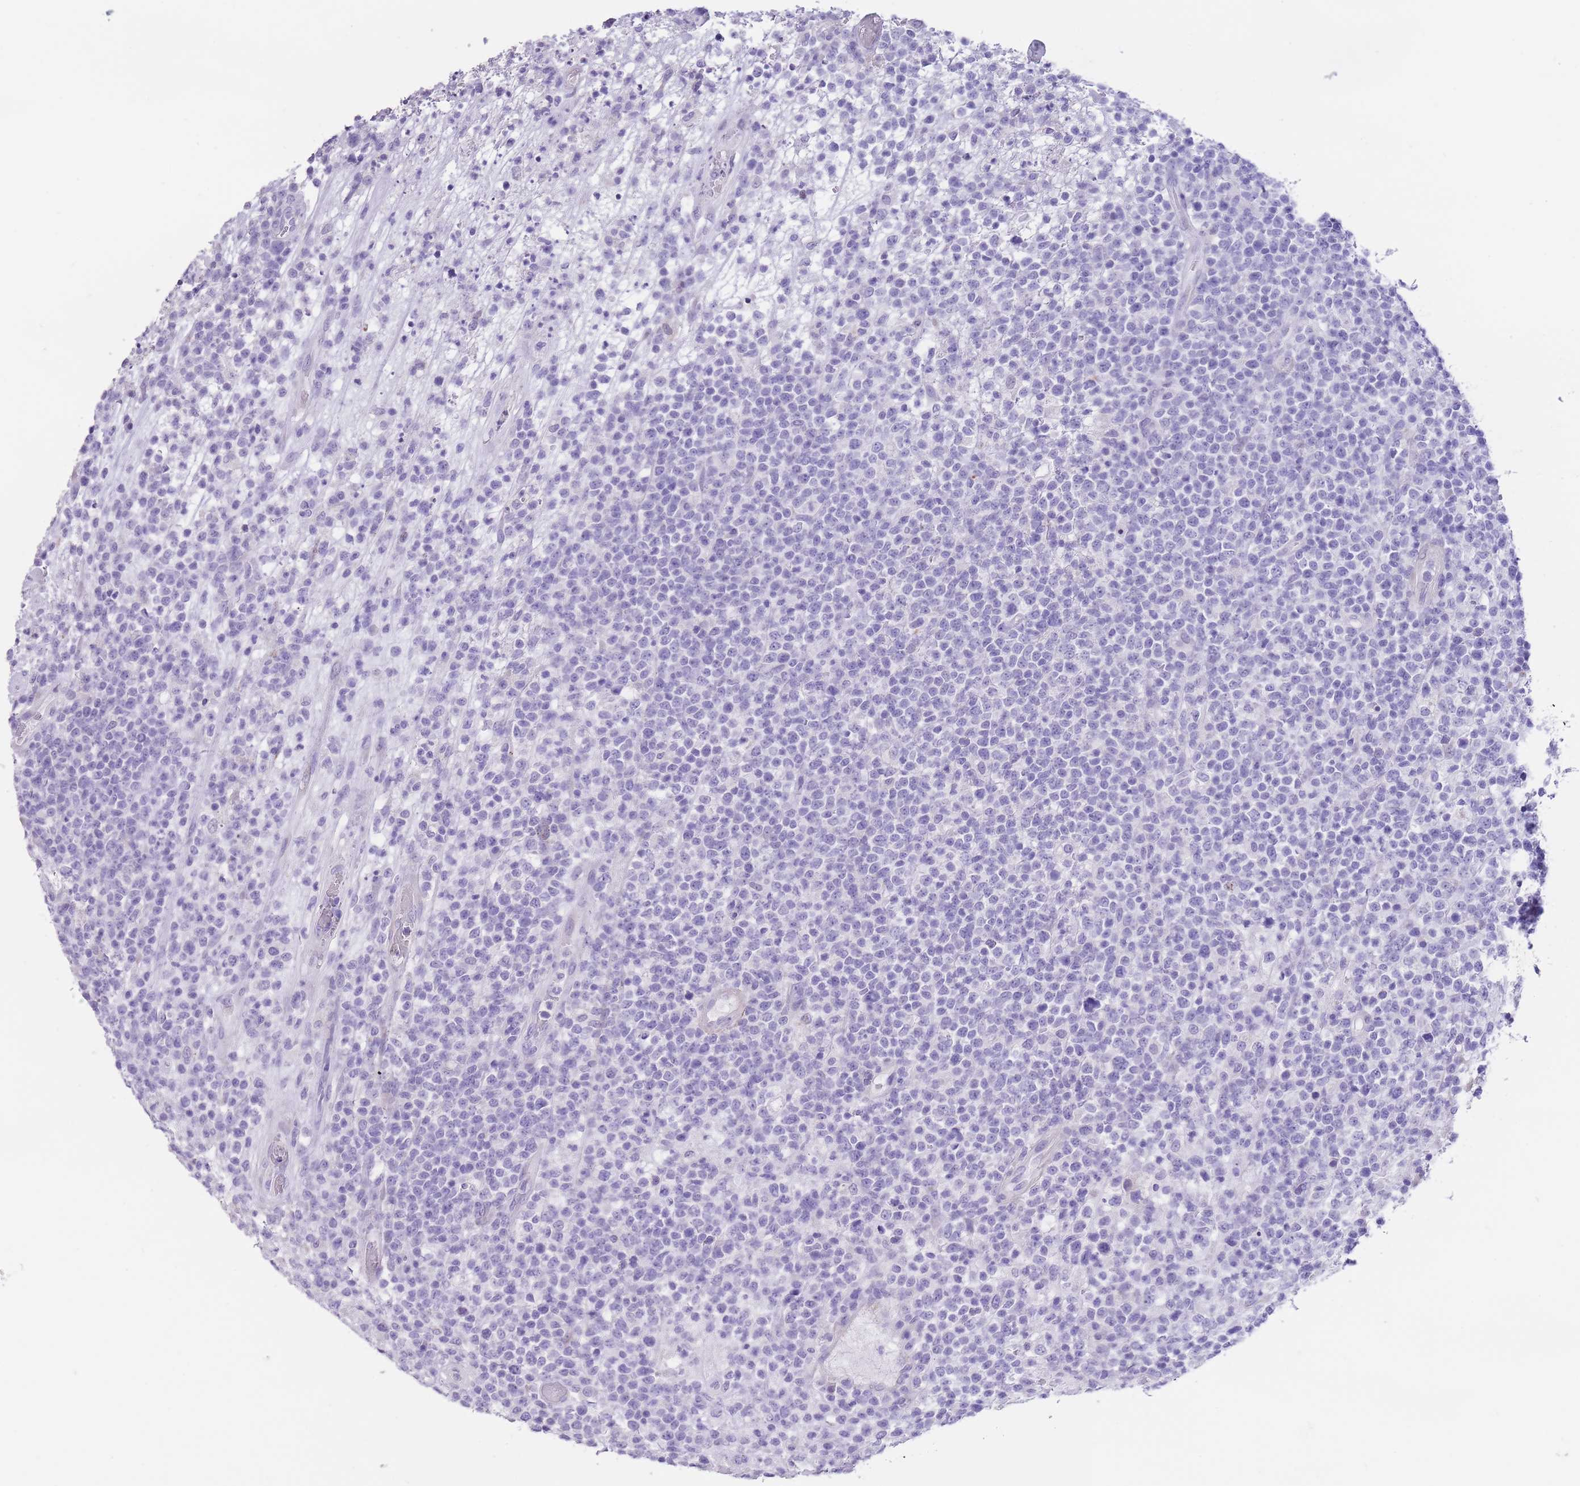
{"staining": {"intensity": "negative", "quantity": "none", "location": "none"}, "tissue": "lymphoma", "cell_type": "Tumor cells", "image_type": "cancer", "snomed": [{"axis": "morphology", "description": "Malignant lymphoma, non-Hodgkin's type, High grade"}, {"axis": "topography", "description": "Colon"}], "caption": "Malignant lymphoma, non-Hodgkin's type (high-grade) was stained to show a protein in brown. There is no significant expression in tumor cells.", "gene": "RAI2", "patient": {"sex": "female", "age": 53}}